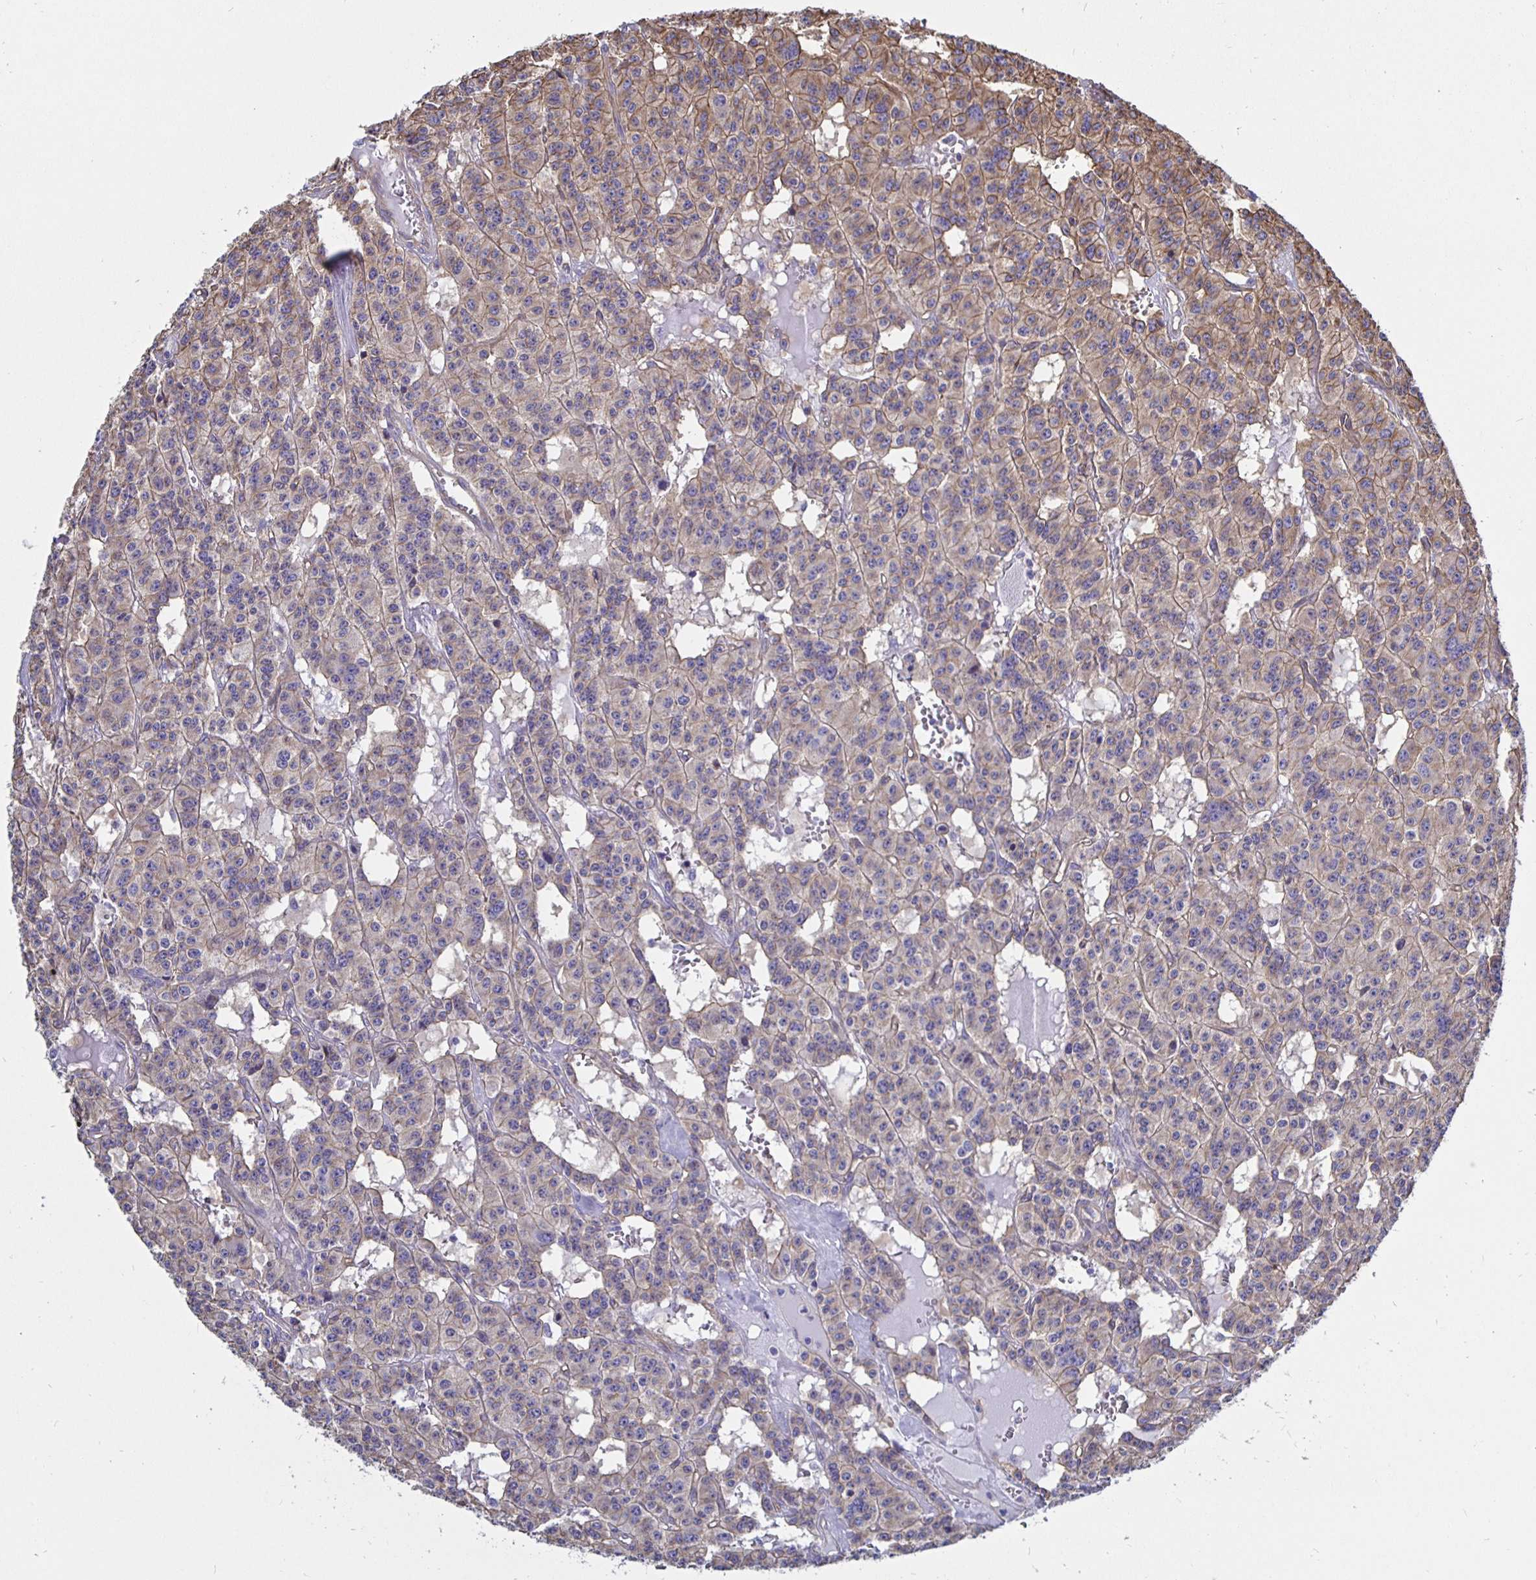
{"staining": {"intensity": "moderate", "quantity": "<25%", "location": "cytoplasmic/membranous"}, "tissue": "carcinoid", "cell_type": "Tumor cells", "image_type": "cancer", "snomed": [{"axis": "morphology", "description": "Carcinoid, malignant, NOS"}, {"axis": "topography", "description": "Lung"}], "caption": "DAB immunohistochemical staining of malignant carcinoid shows moderate cytoplasmic/membranous protein positivity in approximately <25% of tumor cells.", "gene": "ARHGEF39", "patient": {"sex": "female", "age": 71}}